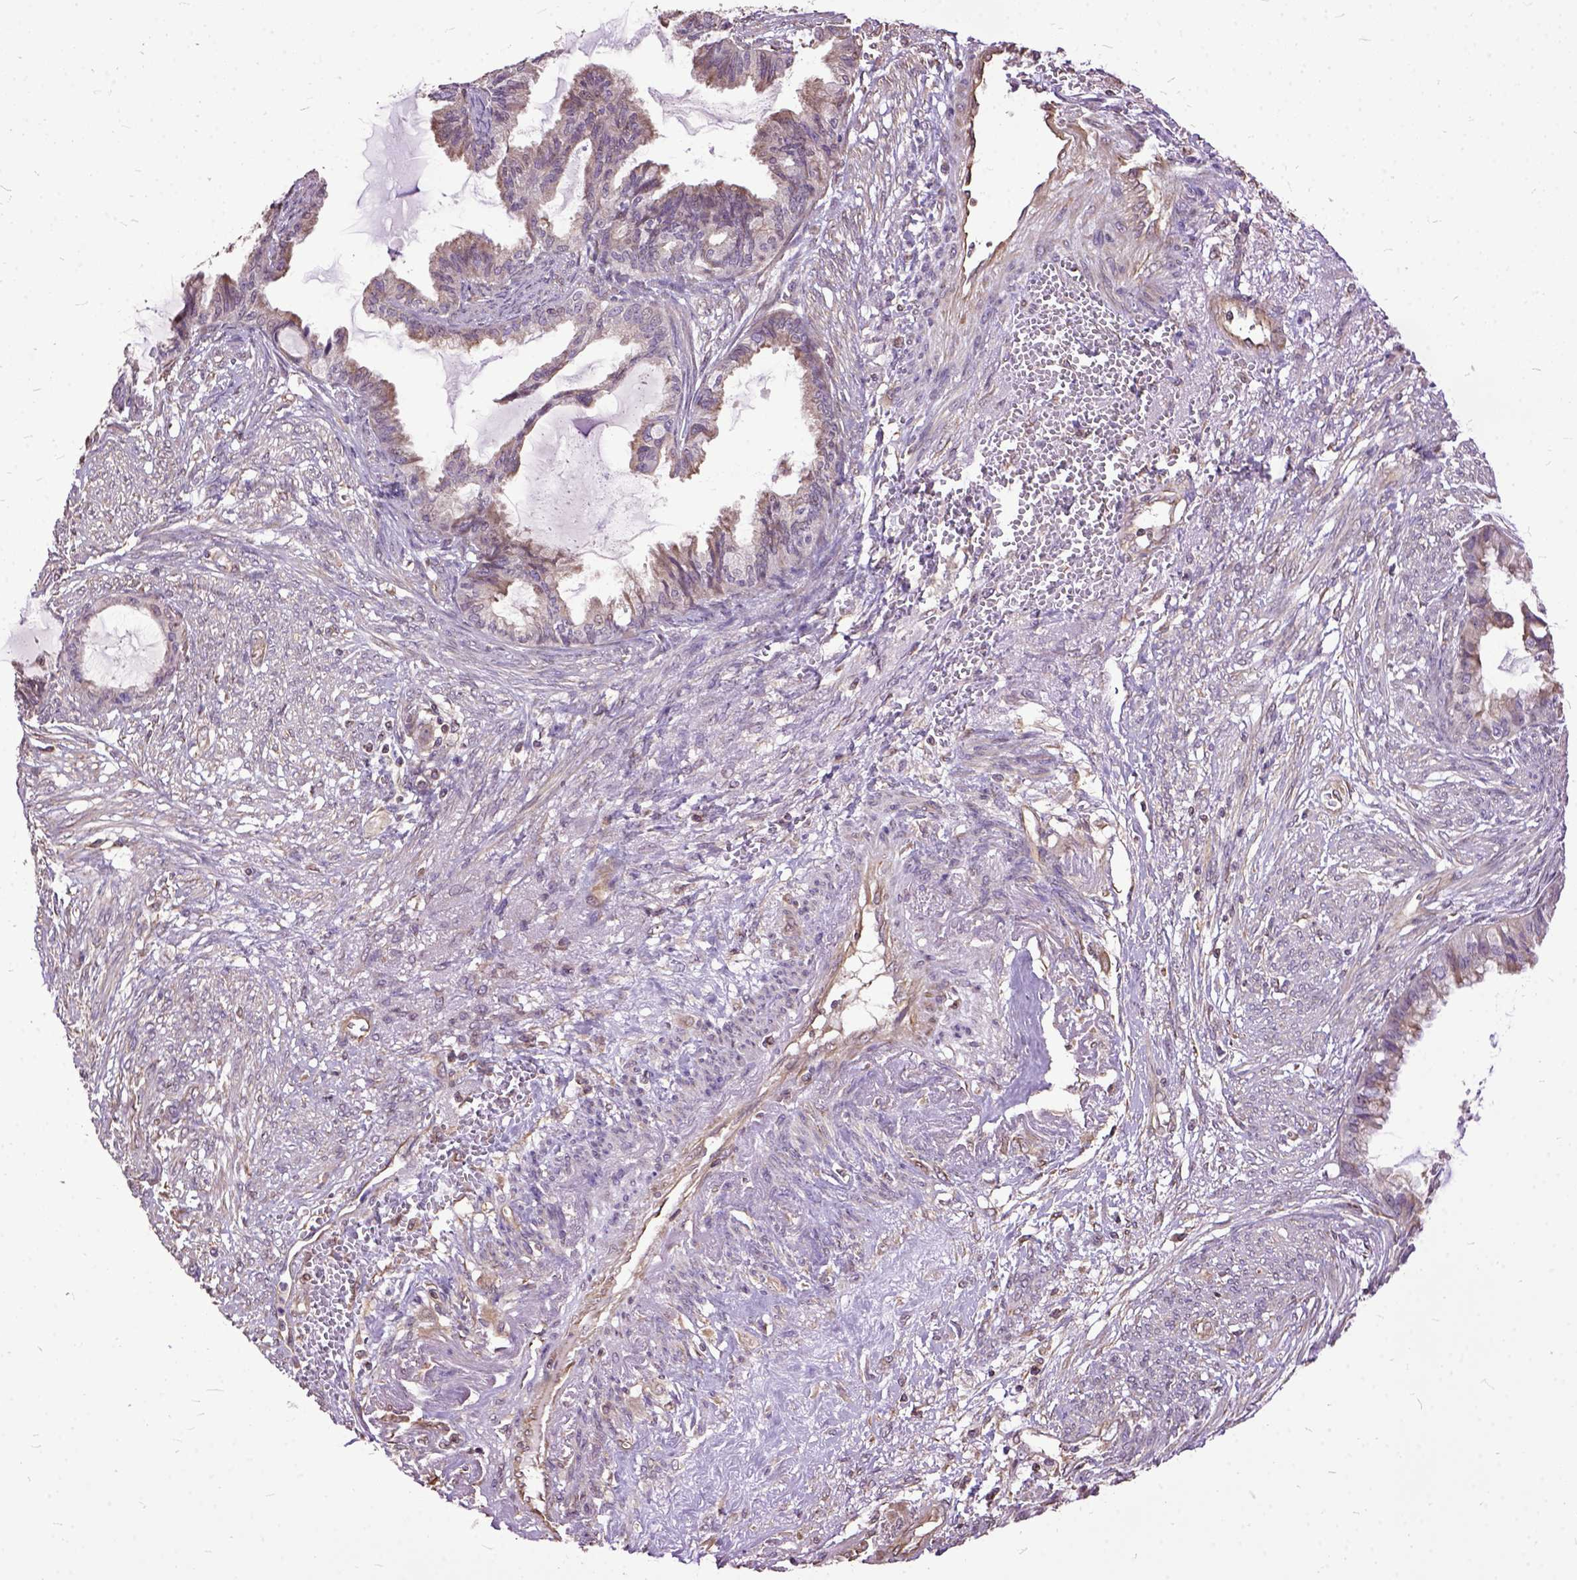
{"staining": {"intensity": "weak", "quantity": "25%-75%", "location": "cytoplasmic/membranous"}, "tissue": "endometrial cancer", "cell_type": "Tumor cells", "image_type": "cancer", "snomed": [{"axis": "morphology", "description": "Adenocarcinoma, NOS"}, {"axis": "topography", "description": "Endometrium"}], "caption": "Weak cytoplasmic/membranous protein staining is appreciated in about 25%-75% of tumor cells in adenocarcinoma (endometrial). The staining is performed using DAB (3,3'-diaminobenzidine) brown chromogen to label protein expression. The nuclei are counter-stained blue using hematoxylin.", "gene": "AREG", "patient": {"sex": "female", "age": 86}}